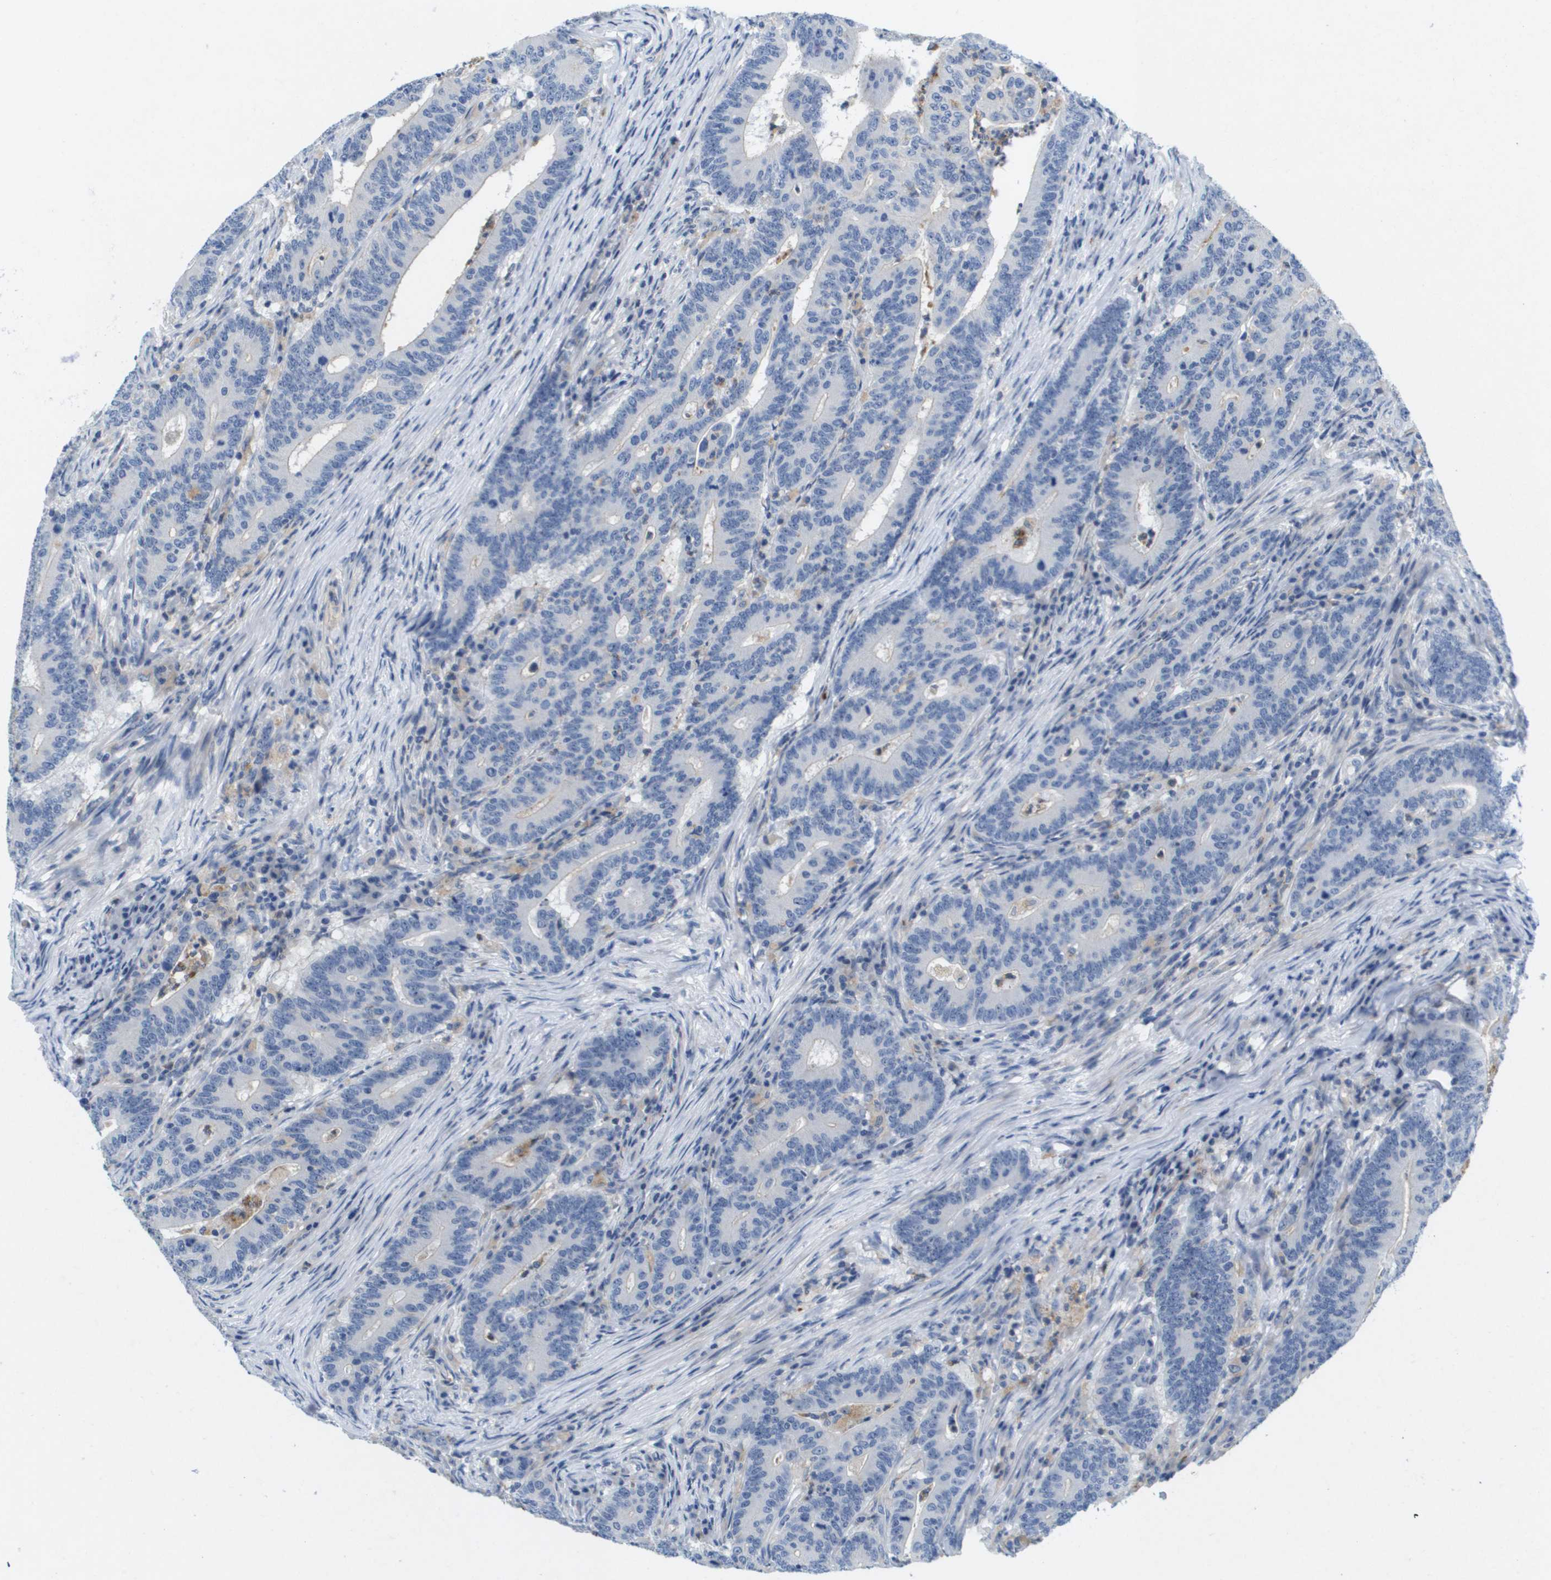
{"staining": {"intensity": "negative", "quantity": "none", "location": "none"}, "tissue": "colorectal cancer", "cell_type": "Tumor cells", "image_type": "cancer", "snomed": [{"axis": "morphology", "description": "Normal tissue, NOS"}, {"axis": "morphology", "description": "Adenocarcinoma, NOS"}, {"axis": "topography", "description": "Colon"}], "caption": "This is an immunohistochemistry (IHC) micrograph of colorectal cancer (adenocarcinoma). There is no staining in tumor cells.", "gene": "LIPG", "patient": {"sex": "female", "age": 66}}